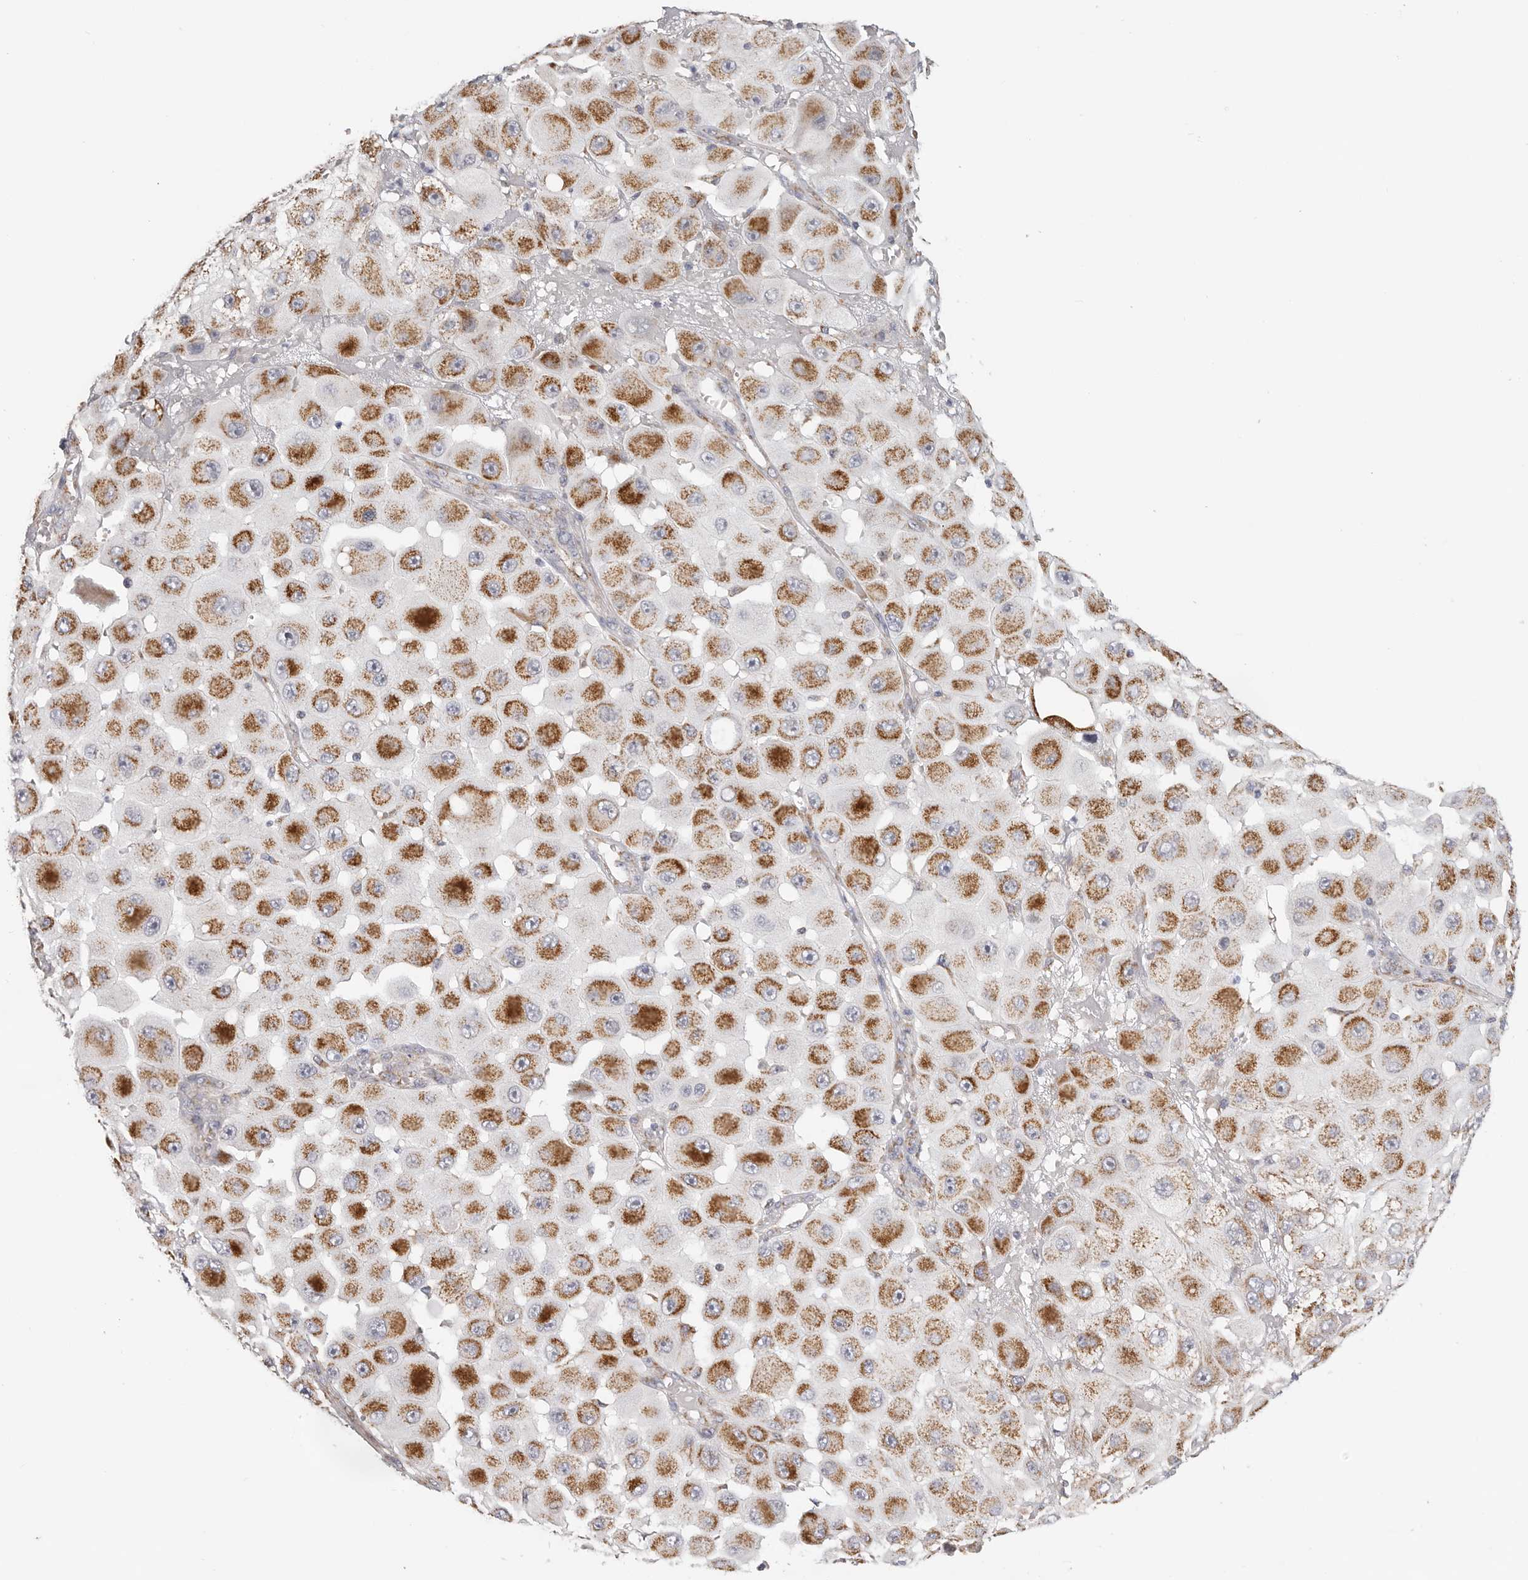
{"staining": {"intensity": "moderate", "quantity": ">75%", "location": "cytoplasmic/membranous"}, "tissue": "melanoma", "cell_type": "Tumor cells", "image_type": "cancer", "snomed": [{"axis": "morphology", "description": "Malignant melanoma, NOS"}, {"axis": "topography", "description": "Skin"}], "caption": "The micrograph reveals a brown stain indicating the presence of a protein in the cytoplasmic/membranous of tumor cells in melanoma.", "gene": "AFDN", "patient": {"sex": "female", "age": 81}}